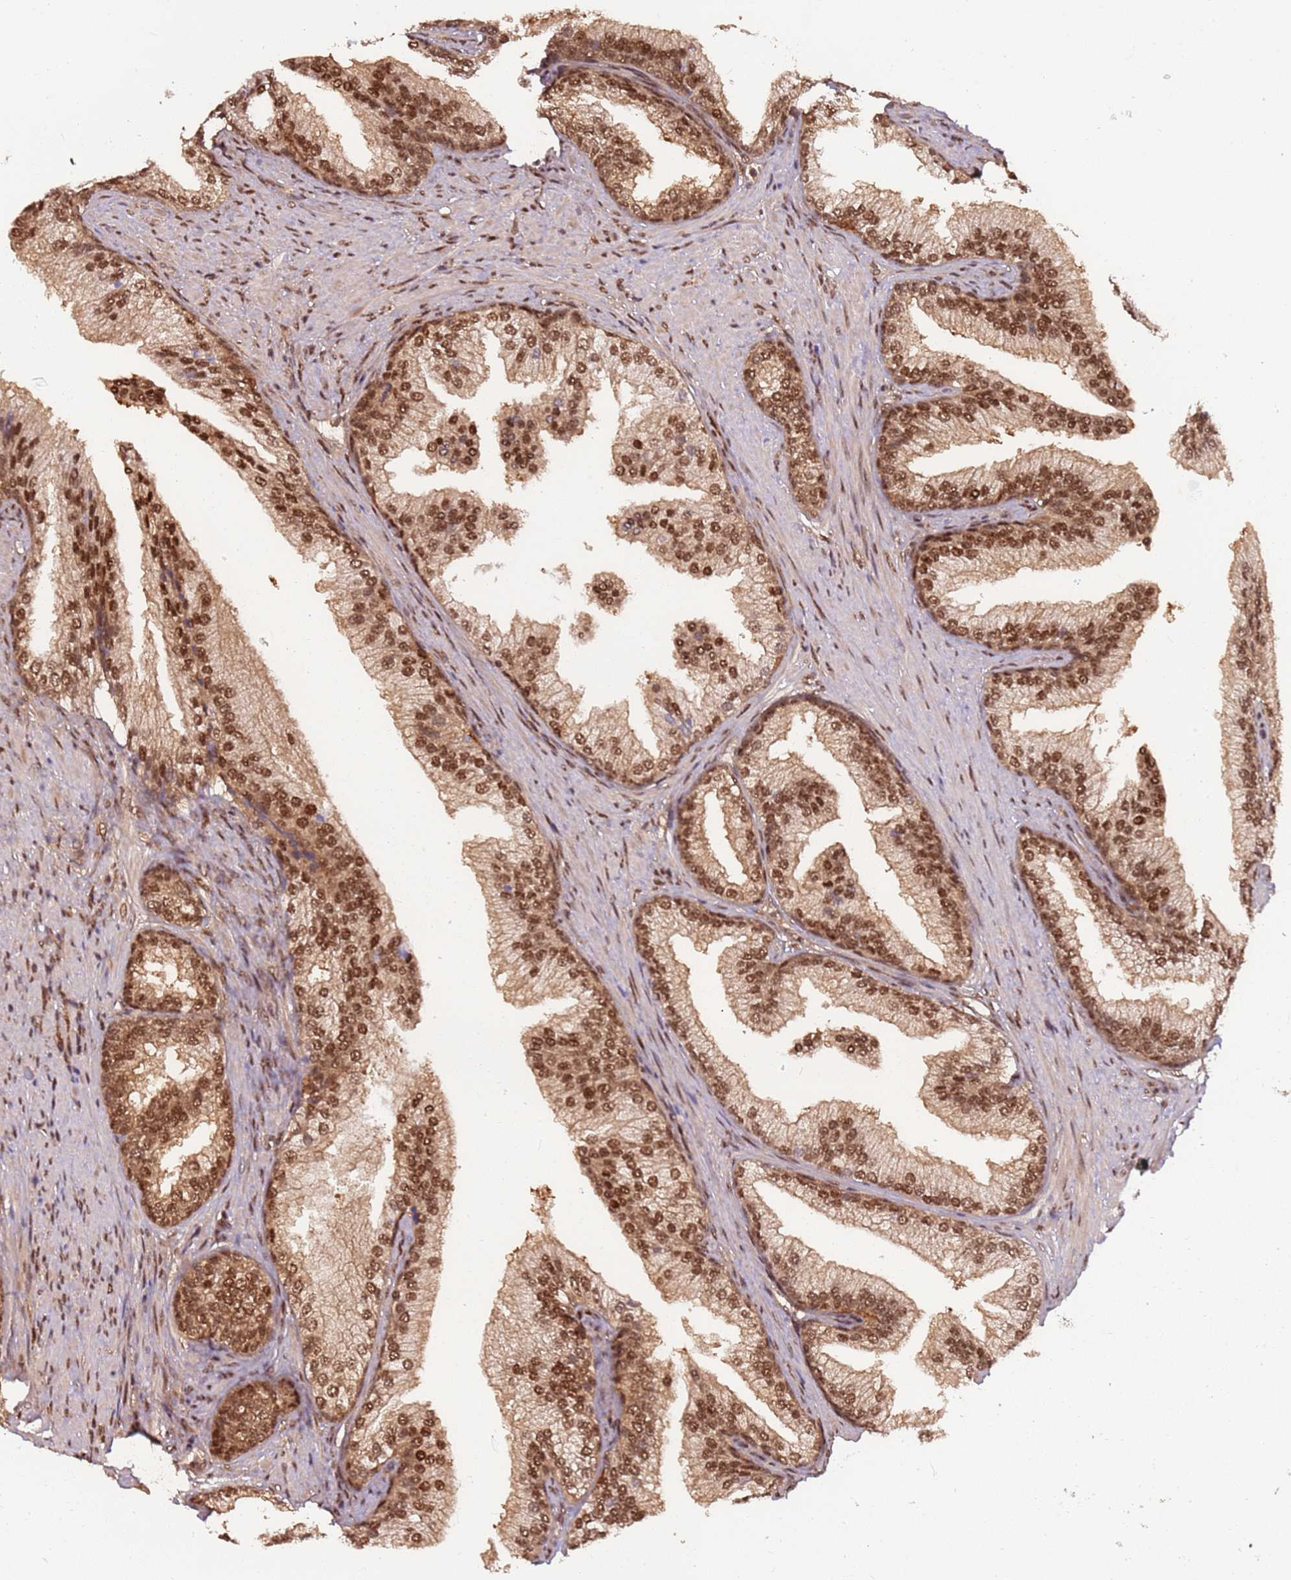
{"staining": {"intensity": "moderate", "quantity": ">75%", "location": "cytoplasmic/membranous,nuclear"}, "tissue": "prostate", "cell_type": "Glandular cells", "image_type": "normal", "snomed": [{"axis": "morphology", "description": "Normal tissue, NOS"}, {"axis": "topography", "description": "Prostate"}], "caption": "Moderate cytoplasmic/membranous,nuclear staining is present in about >75% of glandular cells in normal prostate.", "gene": "PGLS", "patient": {"sex": "male", "age": 76}}